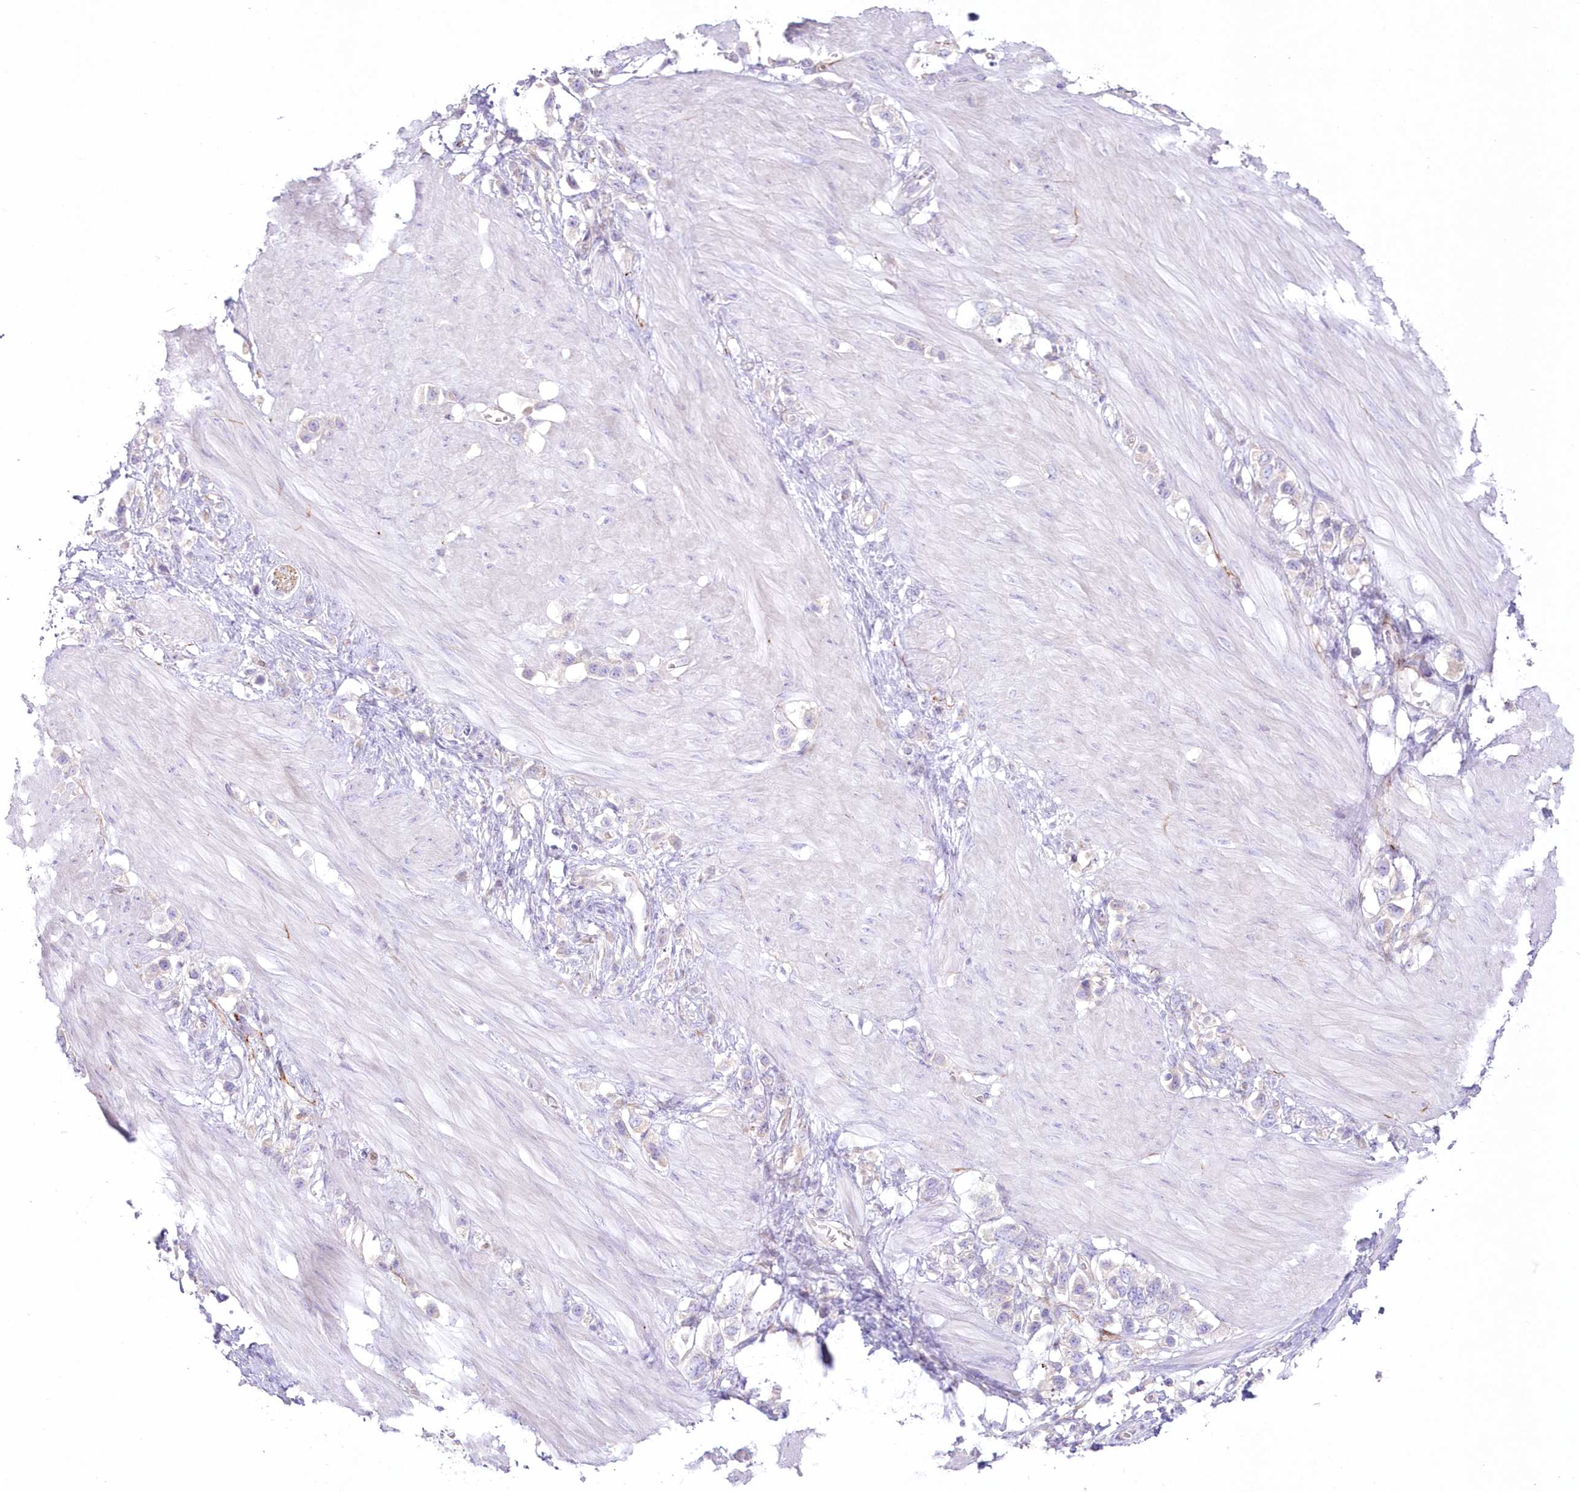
{"staining": {"intensity": "negative", "quantity": "none", "location": "none"}, "tissue": "stomach cancer", "cell_type": "Tumor cells", "image_type": "cancer", "snomed": [{"axis": "morphology", "description": "Adenocarcinoma, NOS"}, {"axis": "topography", "description": "Stomach"}], "caption": "Photomicrograph shows no significant protein staining in tumor cells of stomach cancer. The staining is performed using DAB brown chromogen with nuclei counter-stained in using hematoxylin.", "gene": "ZNF843", "patient": {"sex": "female", "age": 65}}